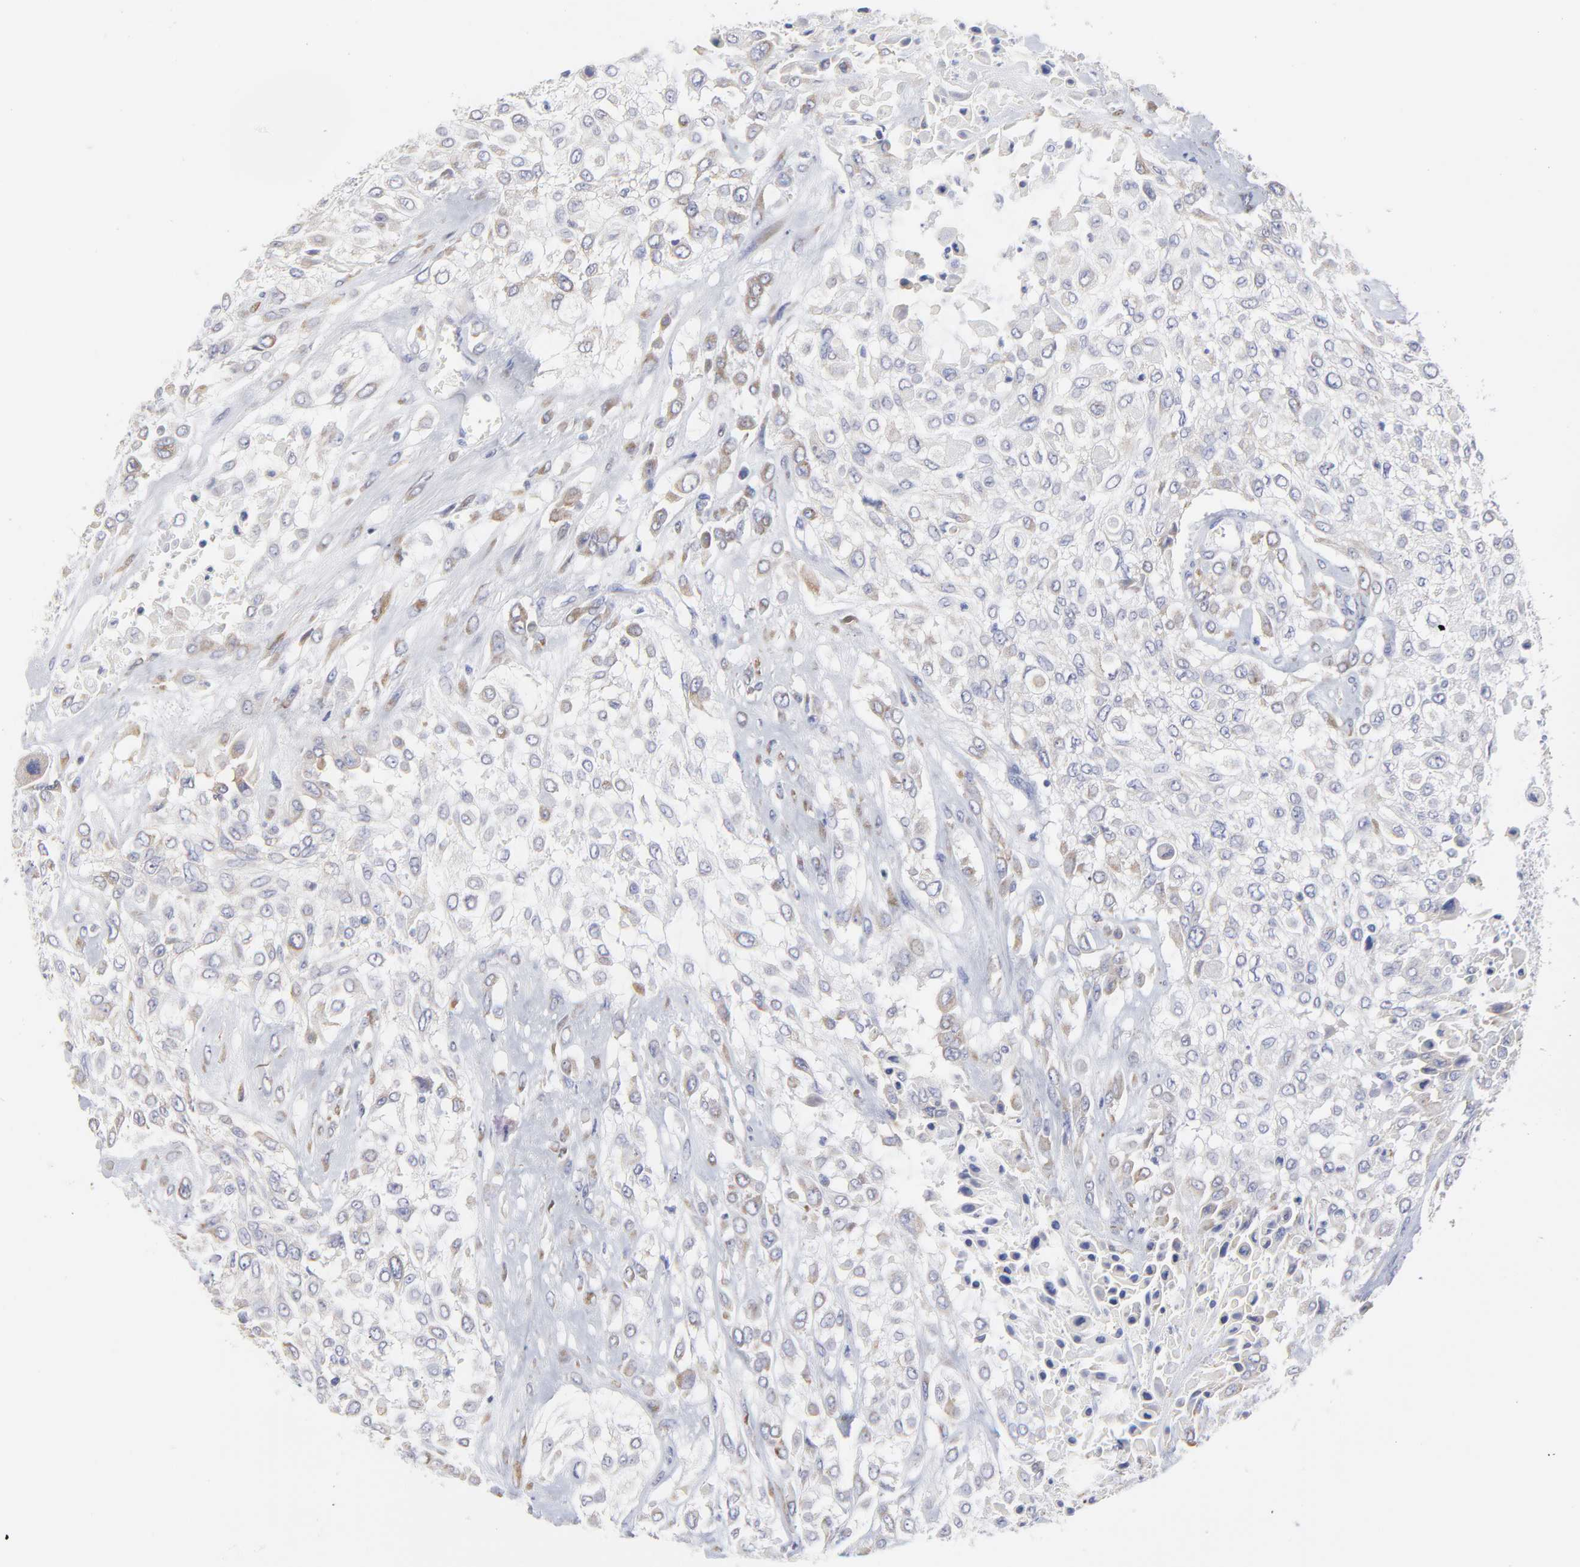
{"staining": {"intensity": "negative", "quantity": "none", "location": "none"}, "tissue": "urothelial cancer", "cell_type": "Tumor cells", "image_type": "cancer", "snomed": [{"axis": "morphology", "description": "Urothelial carcinoma, High grade"}, {"axis": "topography", "description": "Urinary bladder"}], "caption": "This is an immunohistochemistry (IHC) image of human urothelial carcinoma (high-grade). There is no staining in tumor cells.", "gene": "DUSP9", "patient": {"sex": "male", "age": 57}}